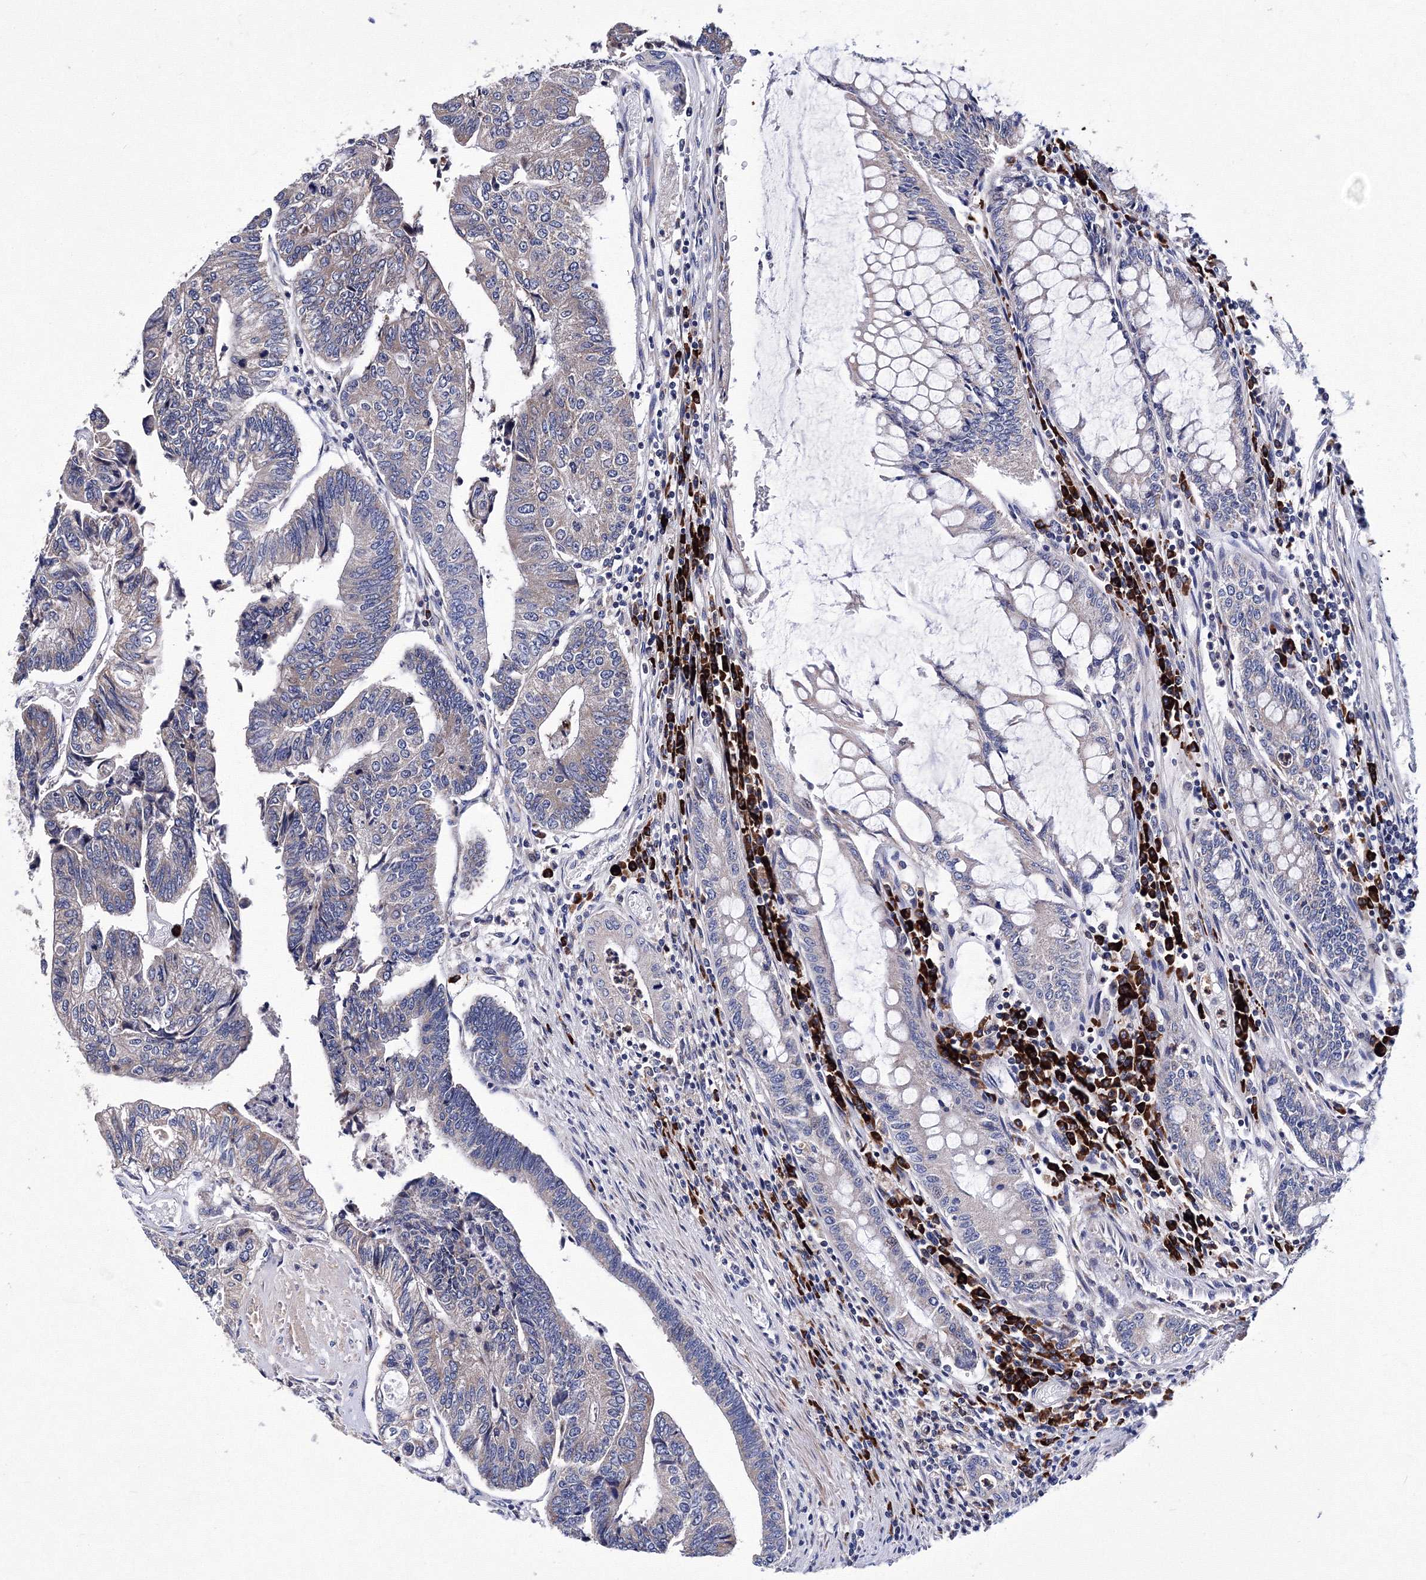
{"staining": {"intensity": "weak", "quantity": "<25%", "location": "cytoplasmic/membranous"}, "tissue": "colorectal cancer", "cell_type": "Tumor cells", "image_type": "cancer", "snomed": [{"axis": "morphology", "description": "Adenocarcinoma, NOS"}, {"axis": "topography", "description": "Colon"}], "caption": "Immunohistochemistry photomicrograph of colorectal cancer (adenocarcinoma) stained for a protein (brown), which demonstrates no staining in tumor cells.", "gene": "TRPM2", "patient": {"sex": "female", "age": 67}}